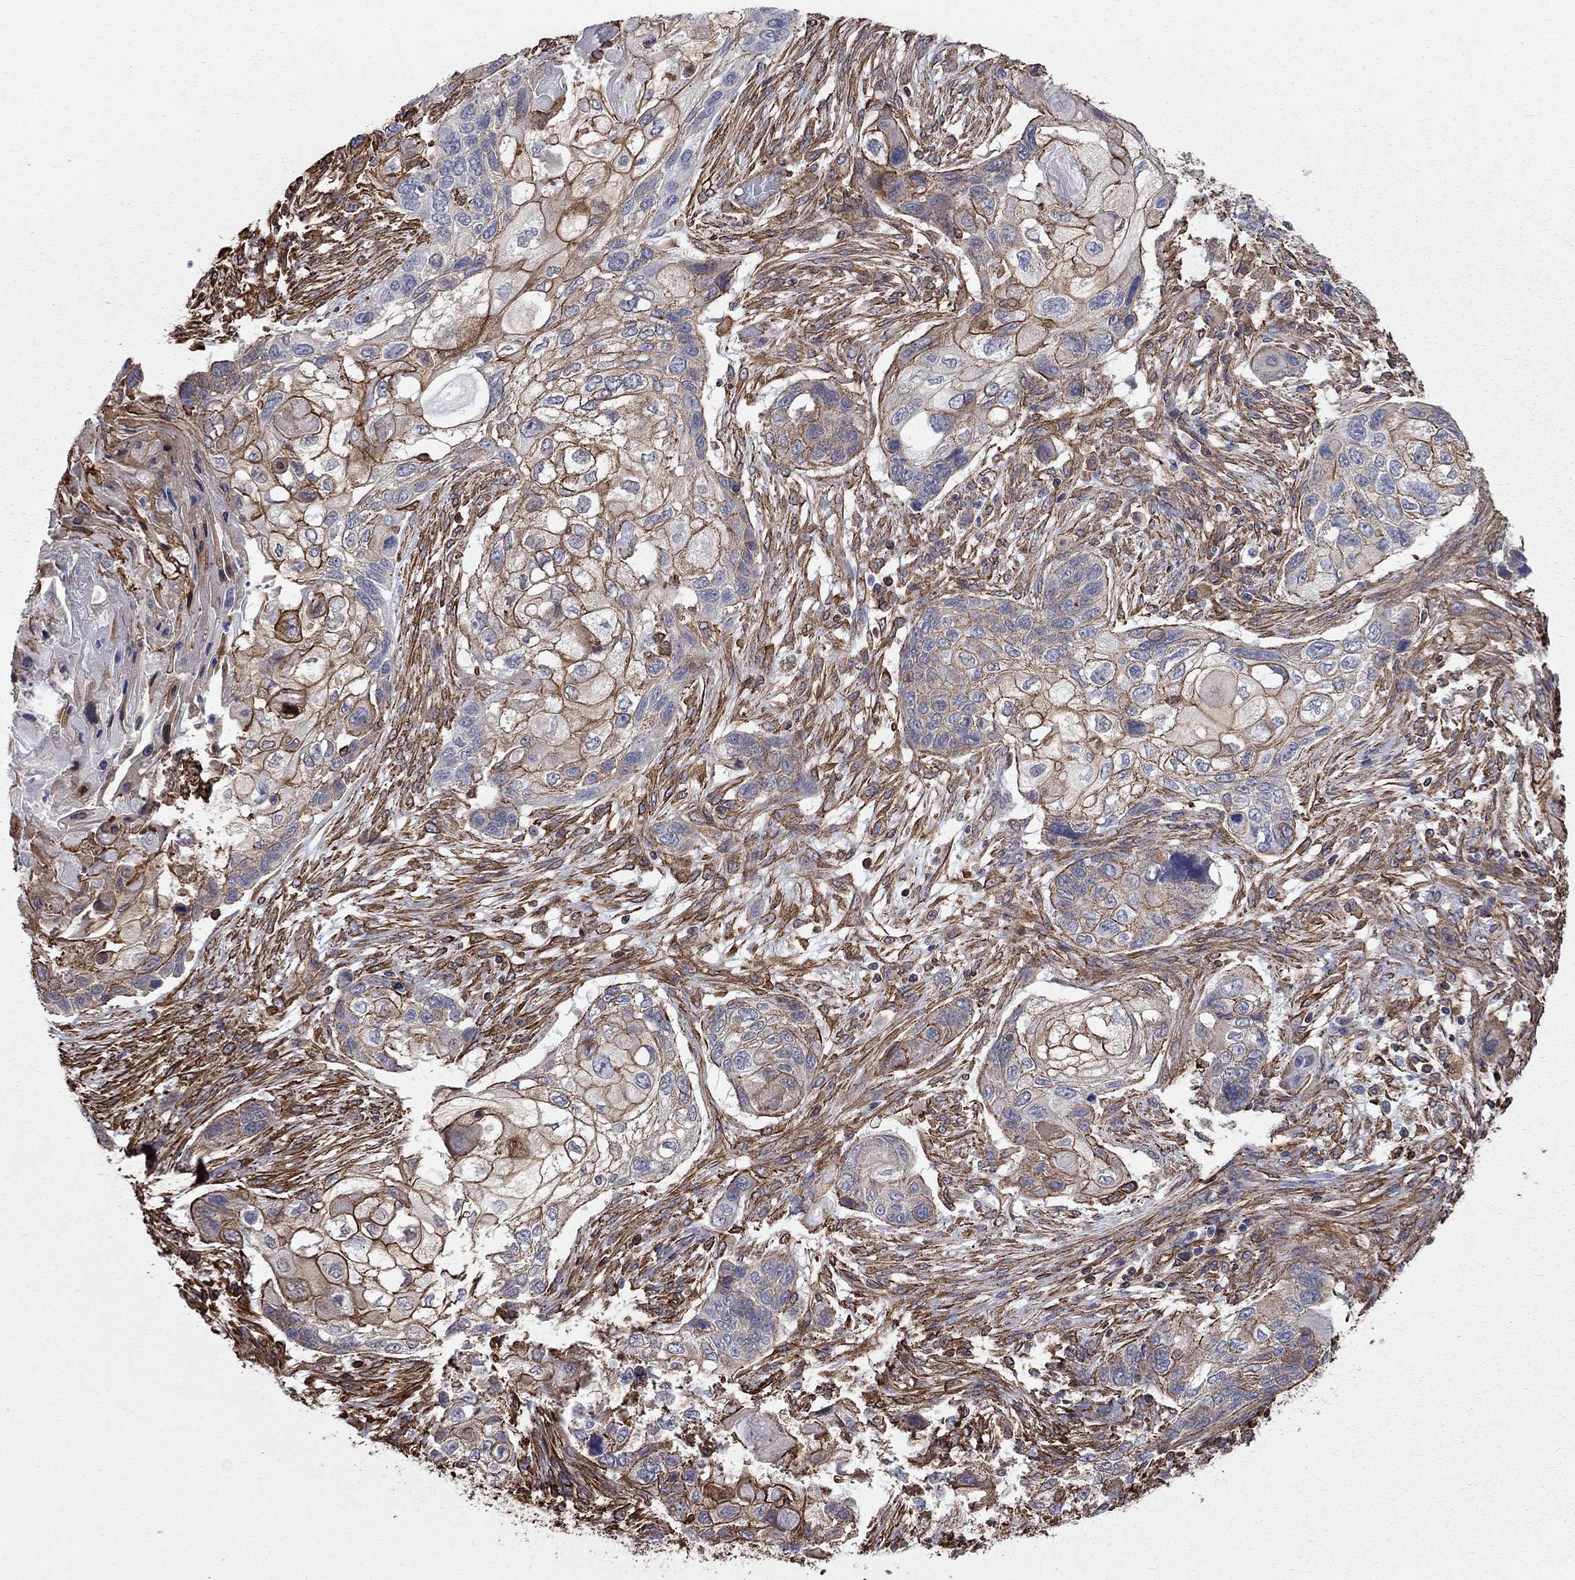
{"staining": {"intensity": "strong", "quantity": "25%-75%", "location": "cytoplasmic/membranous"}, "tissue": "lung cancer", "cell_type": "Tumor cells", "image_type": "cancer", "snomed": [{"axis": "morphology", "description": "Normal tissue, NOS"}, {"axis": "morphology", "description": "Squamous cell carcinoma, NOS"}, {"axis": "topography", "description": "Bronchus"}, {"axis": "topography", "description": "Lung"}], "caption": "The immunohistochemical stain highlights strong cytoplasmic/membranous staining in tumor cells of squamous cell carcinoma (lung) tissue.", "gene": "BICDL2", "patient": {"sex": "male", "age": 69}}